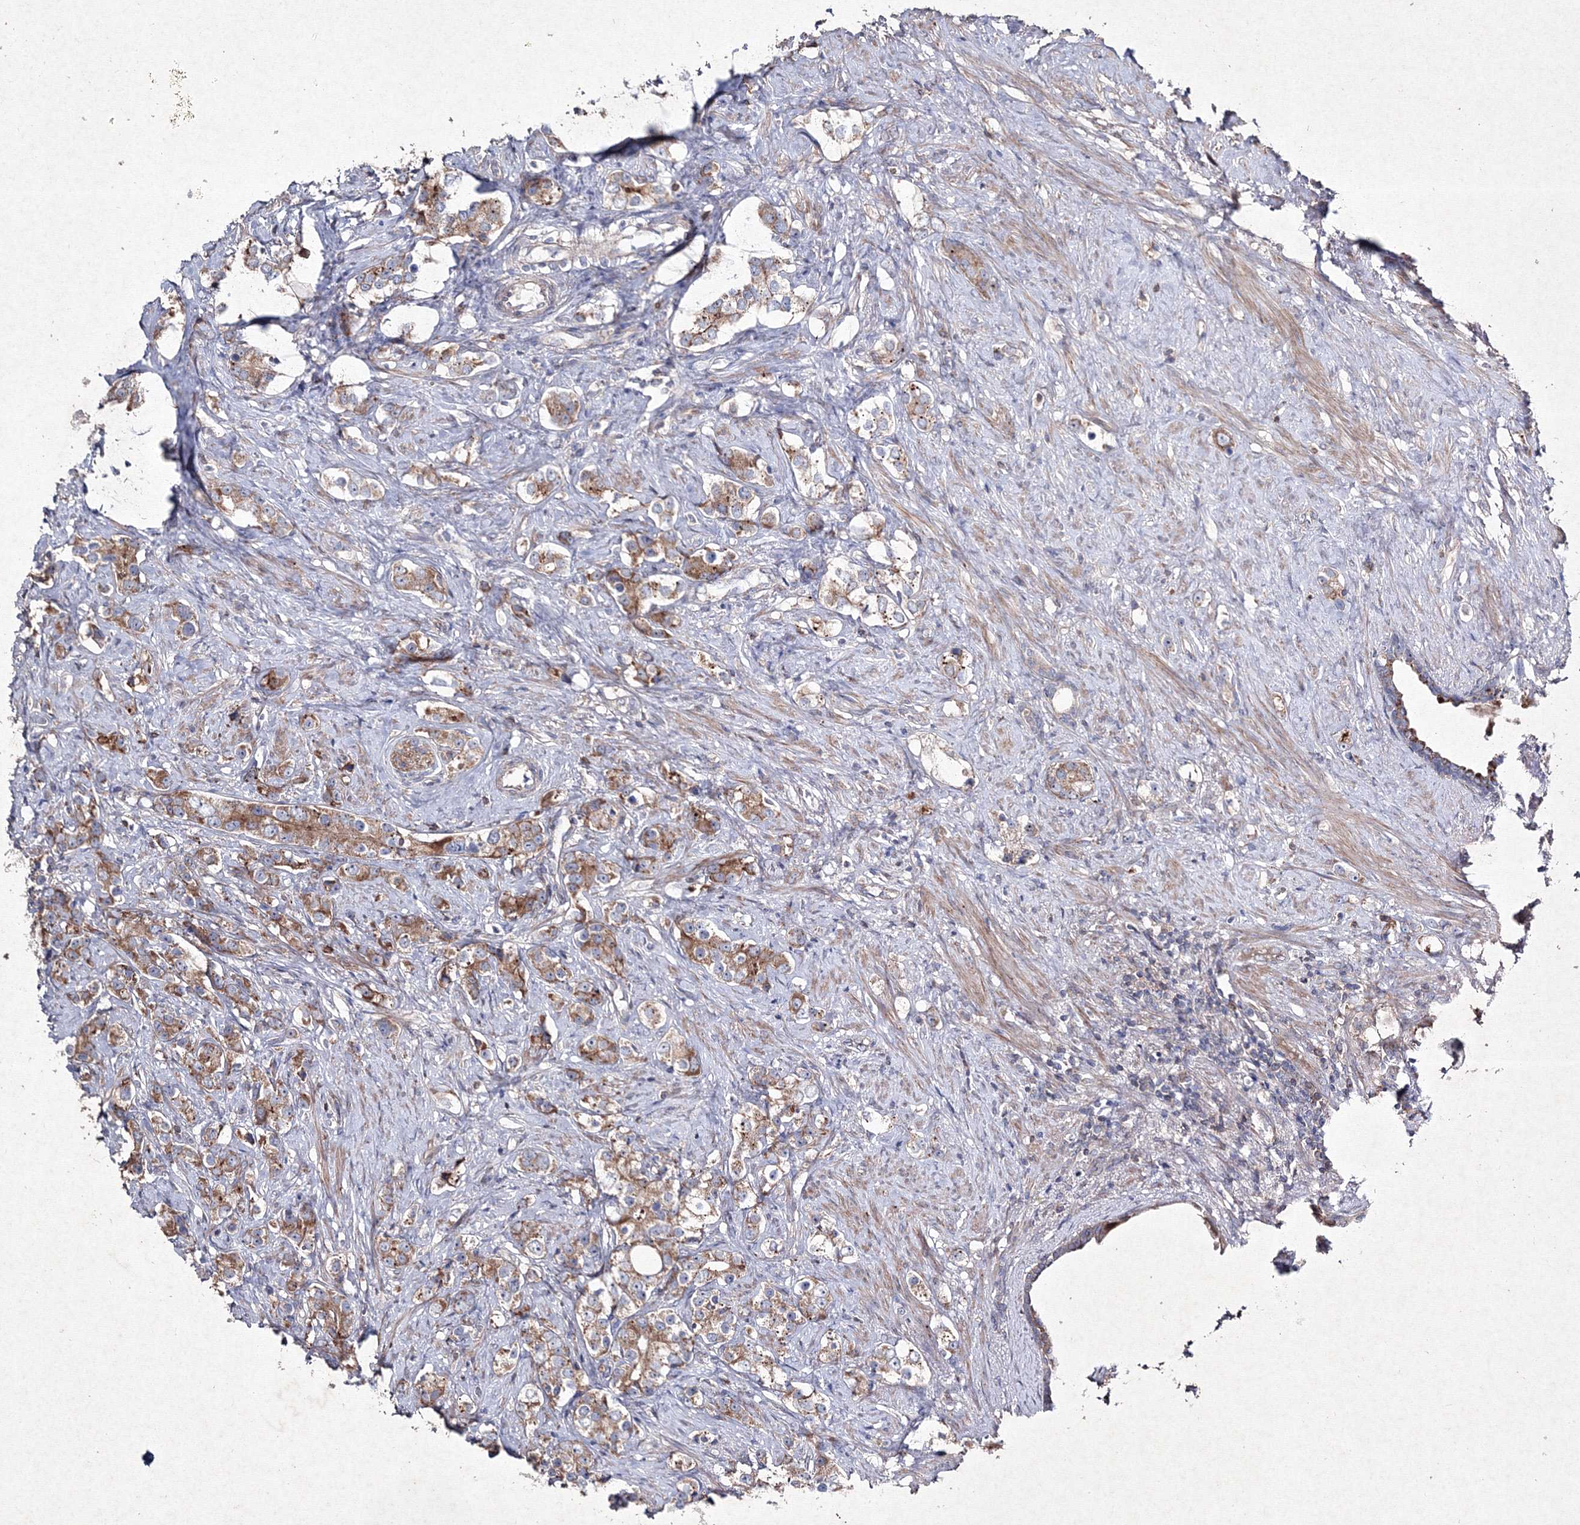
{"staining": {"intensity": "moderate", "quantity": ">75%", "location": "cytoplasmic/membranous"}, "tissue": "prostate cancer", "cell_type": "Tumor cells", "image_type": "cancer", "snomed": [{"axis": "morphology", "description": "Adenocarcinoma, High grade"}, {"axis": "topography", "description": "Prostate"}], "caption": "Brown immunohistochemical staining in prostate high-grade adenocarcinoma exhibits moderate cytoplasmic/membranous staining in about >75% of tumor cells.", "gene": "GFM1", "patient": {"sex": "male", "age": 63}}